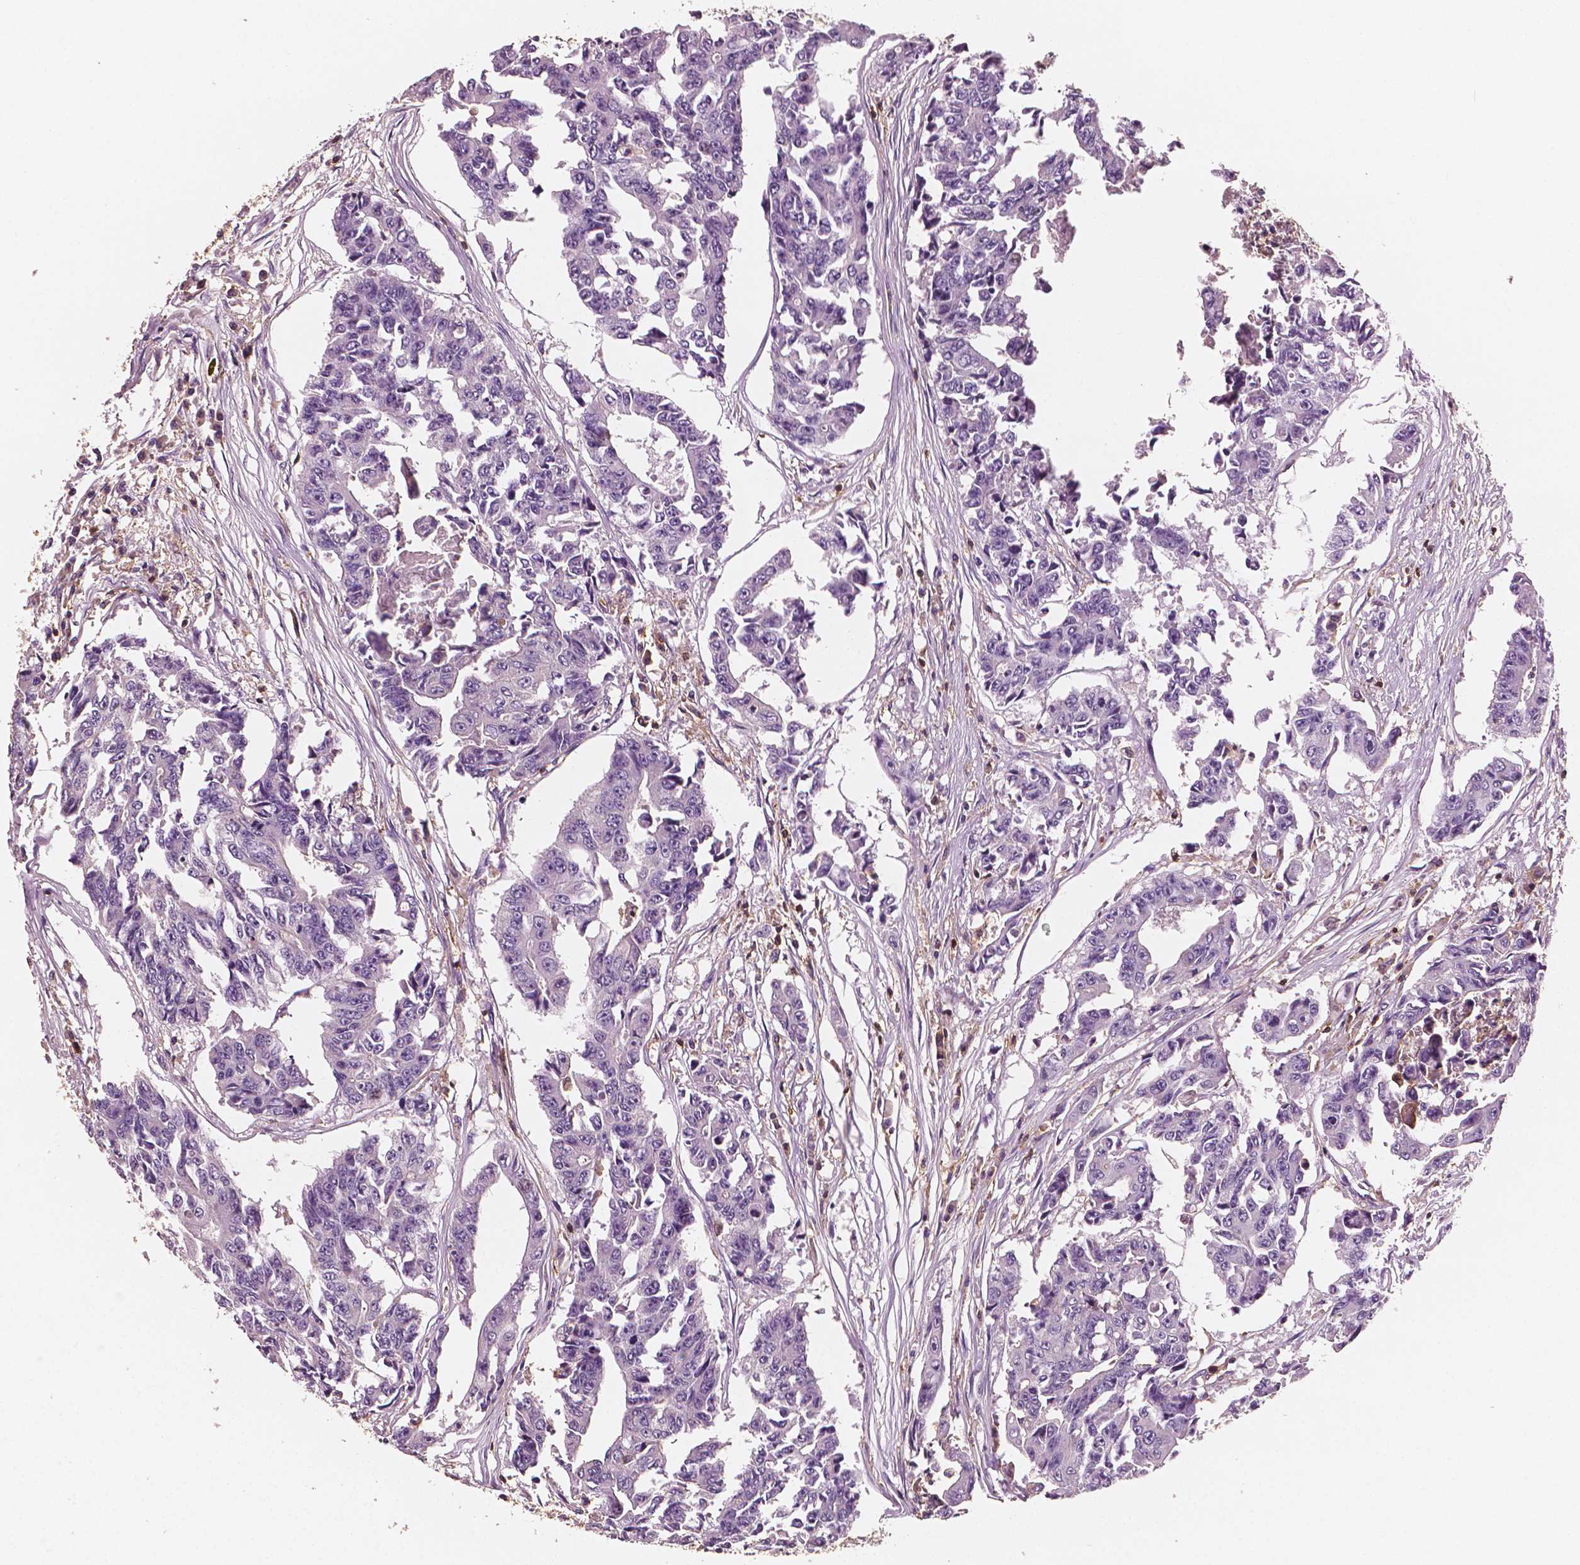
{"staining": {"intensity": "negative", "quantity": "none", "location": "none"}, "tissue": "colorectal cancer", "cell_type": "Tumor cells", "image_type": "cancer", "snomed": [{"axis": "morphology", "description": "Adenocarcinoma, NOS"}, {"axis": "topography", "description": "Rectum"}], "caption": "Immunohistochemistry (IHC) histopathology image of neoplastic tissue: human colorectal adenocarcinoma stained with DAB displays no significant protein expression in tumor cells.", "gene": "PTPRC", "patient": {"sex": "male", "age": 54}}